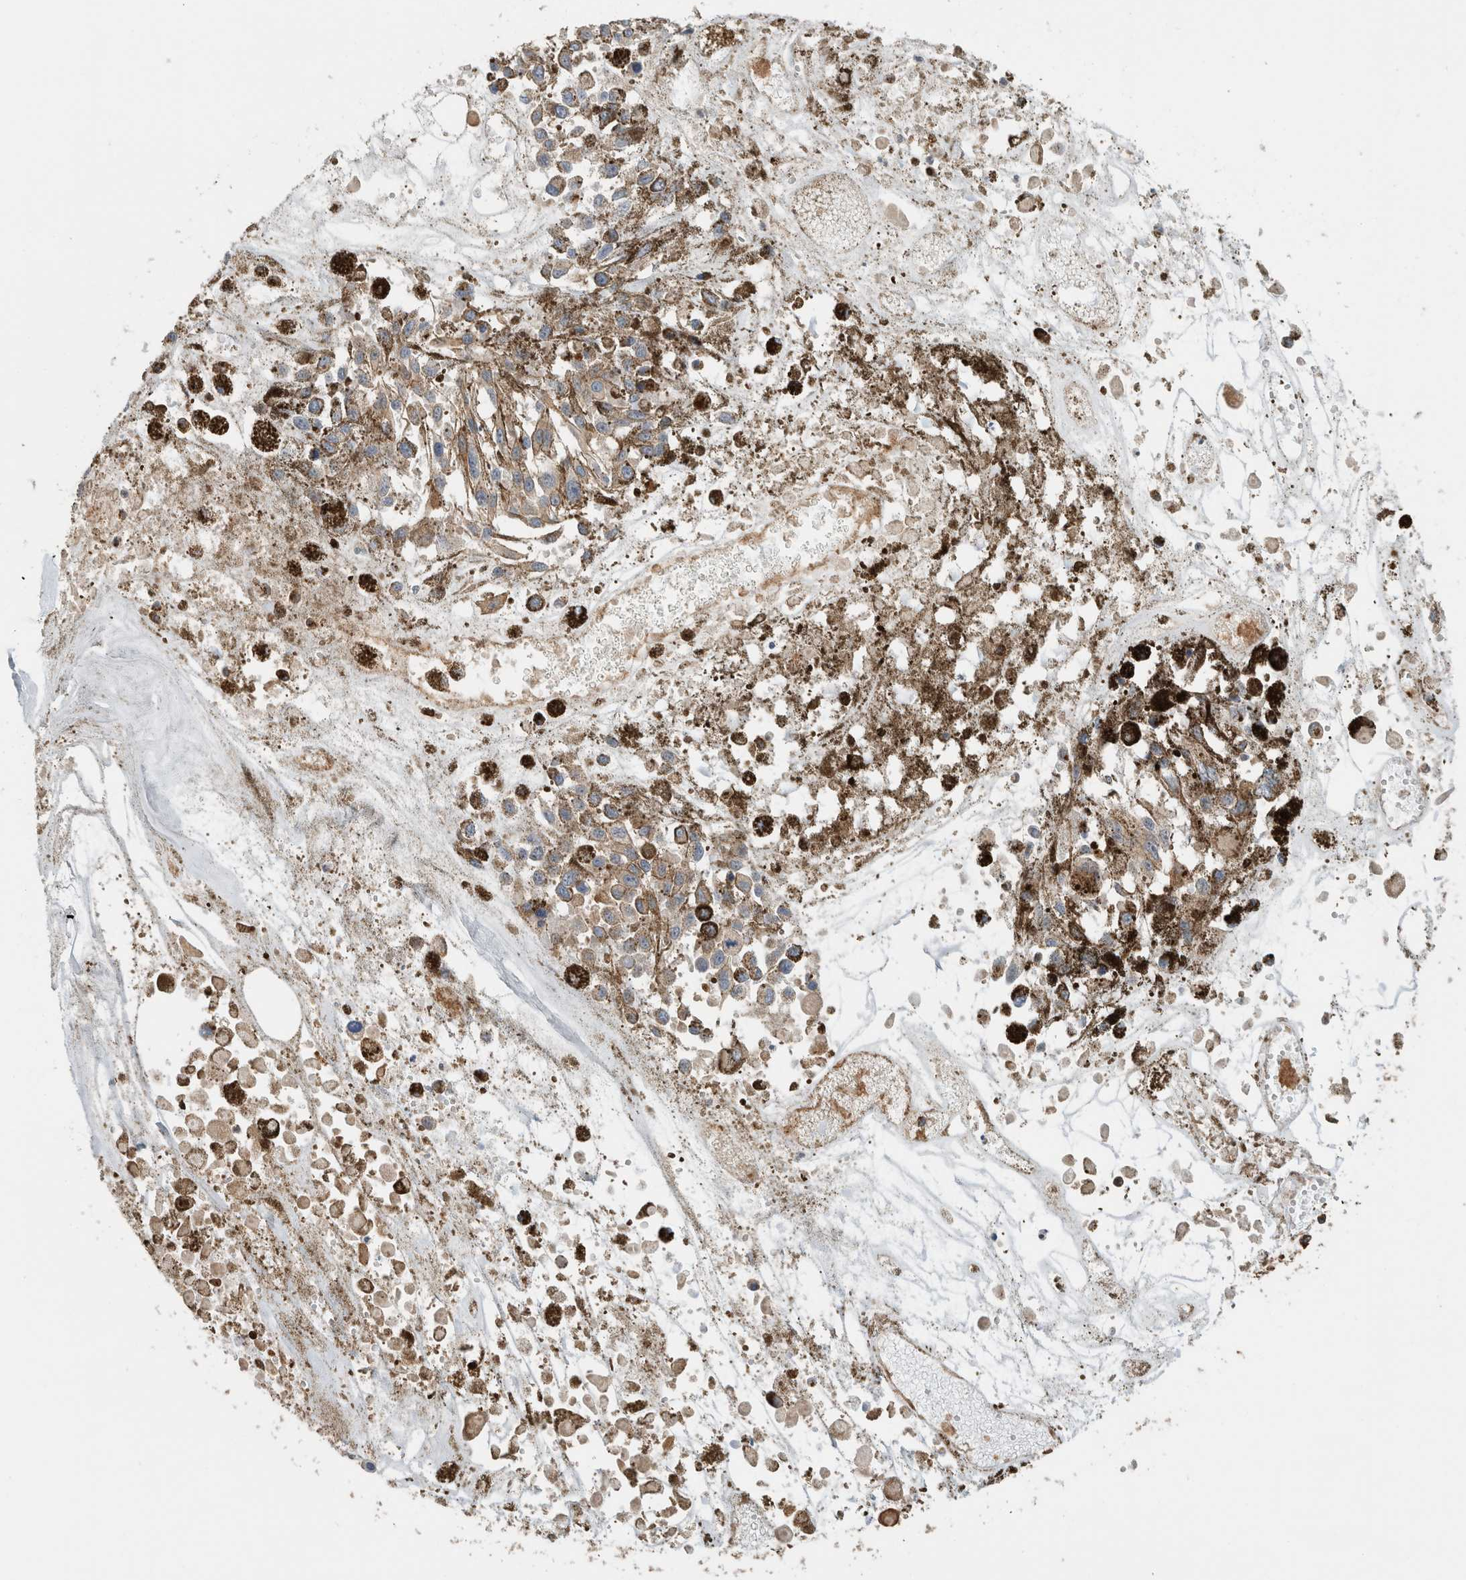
{"staining": {"intensity": "weak", "quantity": "<25%", "location": "cytoplasmic/membranous"}, "tissue": "melanoma", "cell_type": "Tumor cells", "image_type": "cancer", "snomed": [{"axis": "morphology", "description": "Malignant melanoma, Metastatic site"}, {"axis": "topography", "description": "Lymph node"}], "caption": "DAB immunohistochemical staining of human melanoma displays no significant staining in tumor cells.", "gene": "PFDN4", "patient": {"sex": "male", "age": 59}}